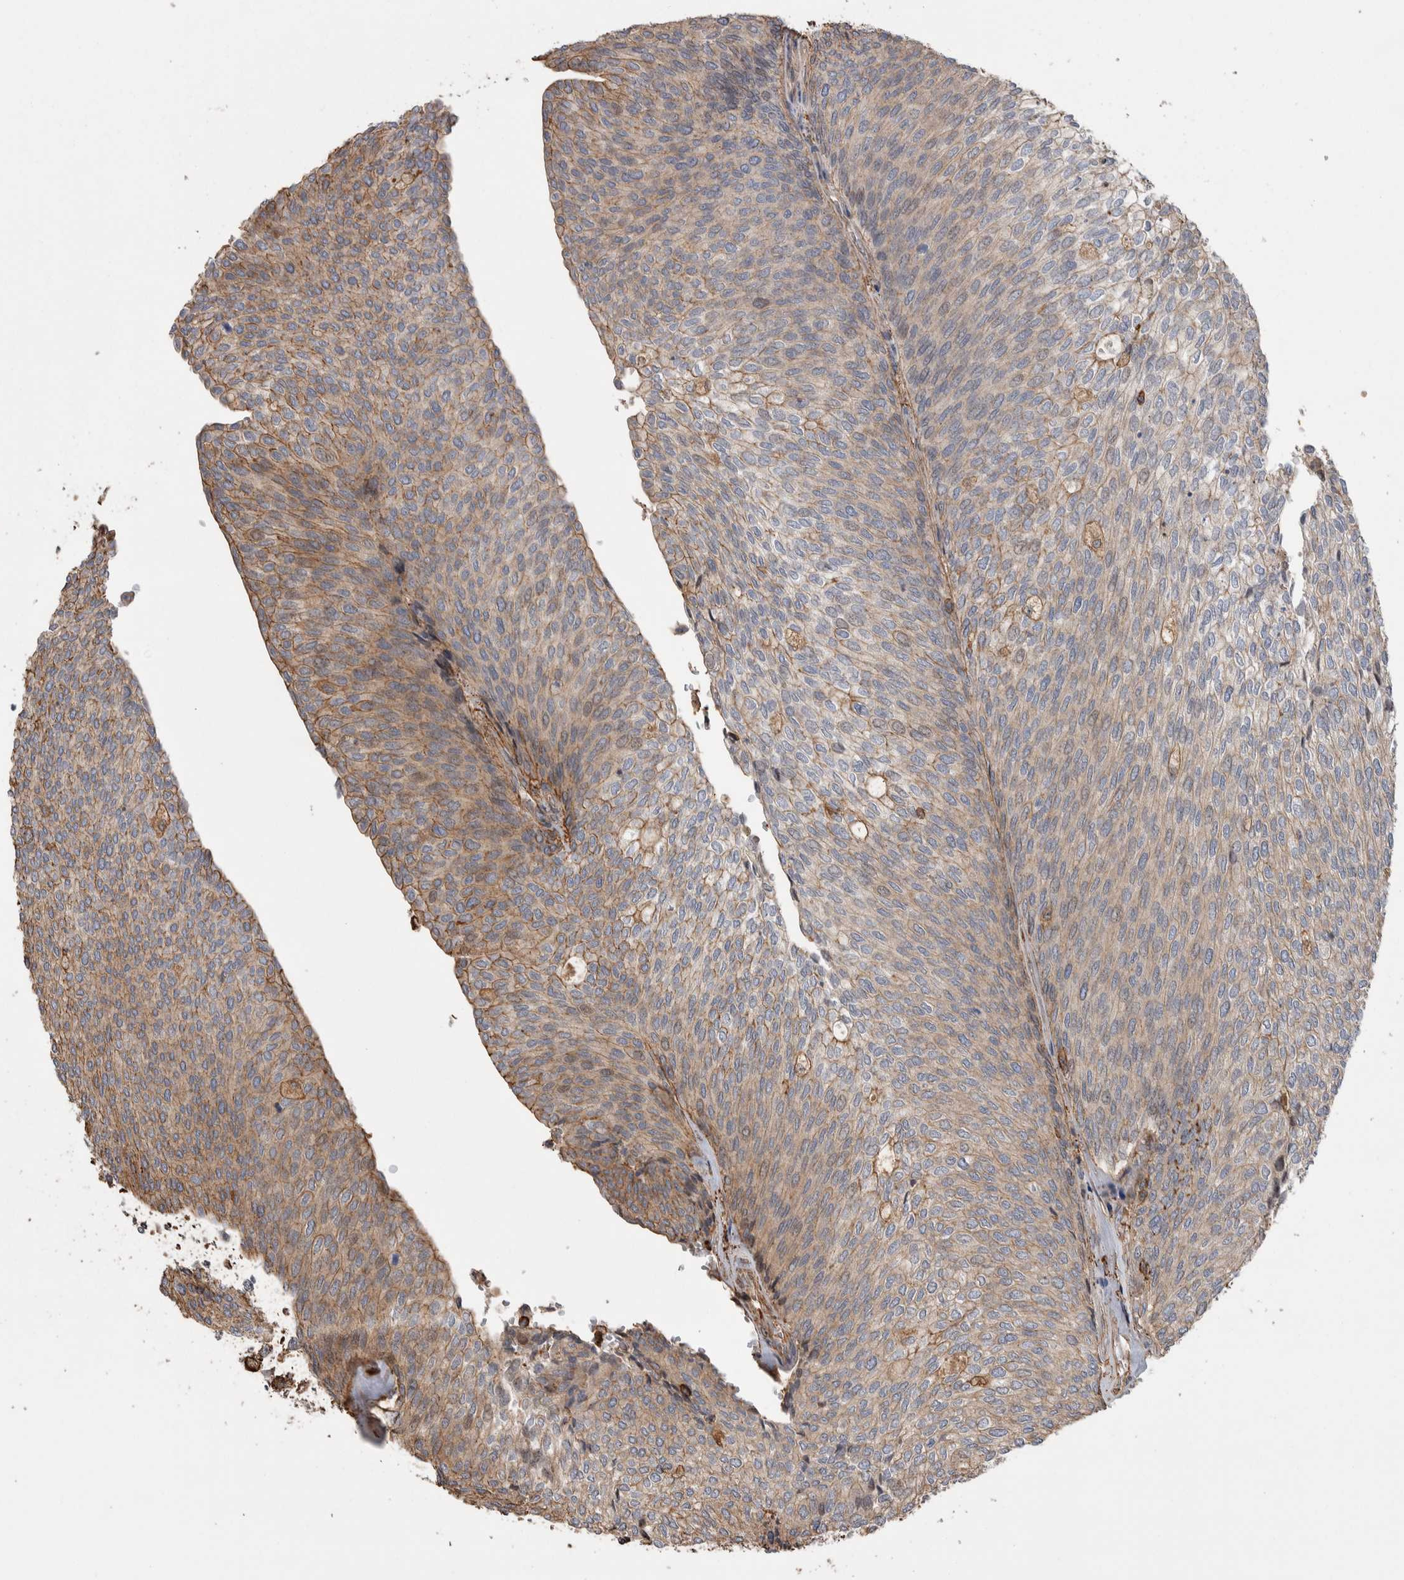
{"staining": {"intensity": "weak", "quantity": ">75%", "location": "cytoplasmic/membranous"}, "tissue": "urothelial cancer", "cell_type": "Tumor cells", "image_type": "cancer", "snomed": [{"axis": "morphology", "description": "Urothelial carcinoma, Low grade"}, {"axis": "topography", "description": "Urinary bladder"}], "caption": "Weak cytoplasmic/membranous expression is appreciated in approximately >75% of tumor cells in urothelial cancer. (IHC, brightfield microscopy, high magnification).", "gene": "ENPP2", "patient": {"sex": "female", "age": 79}}